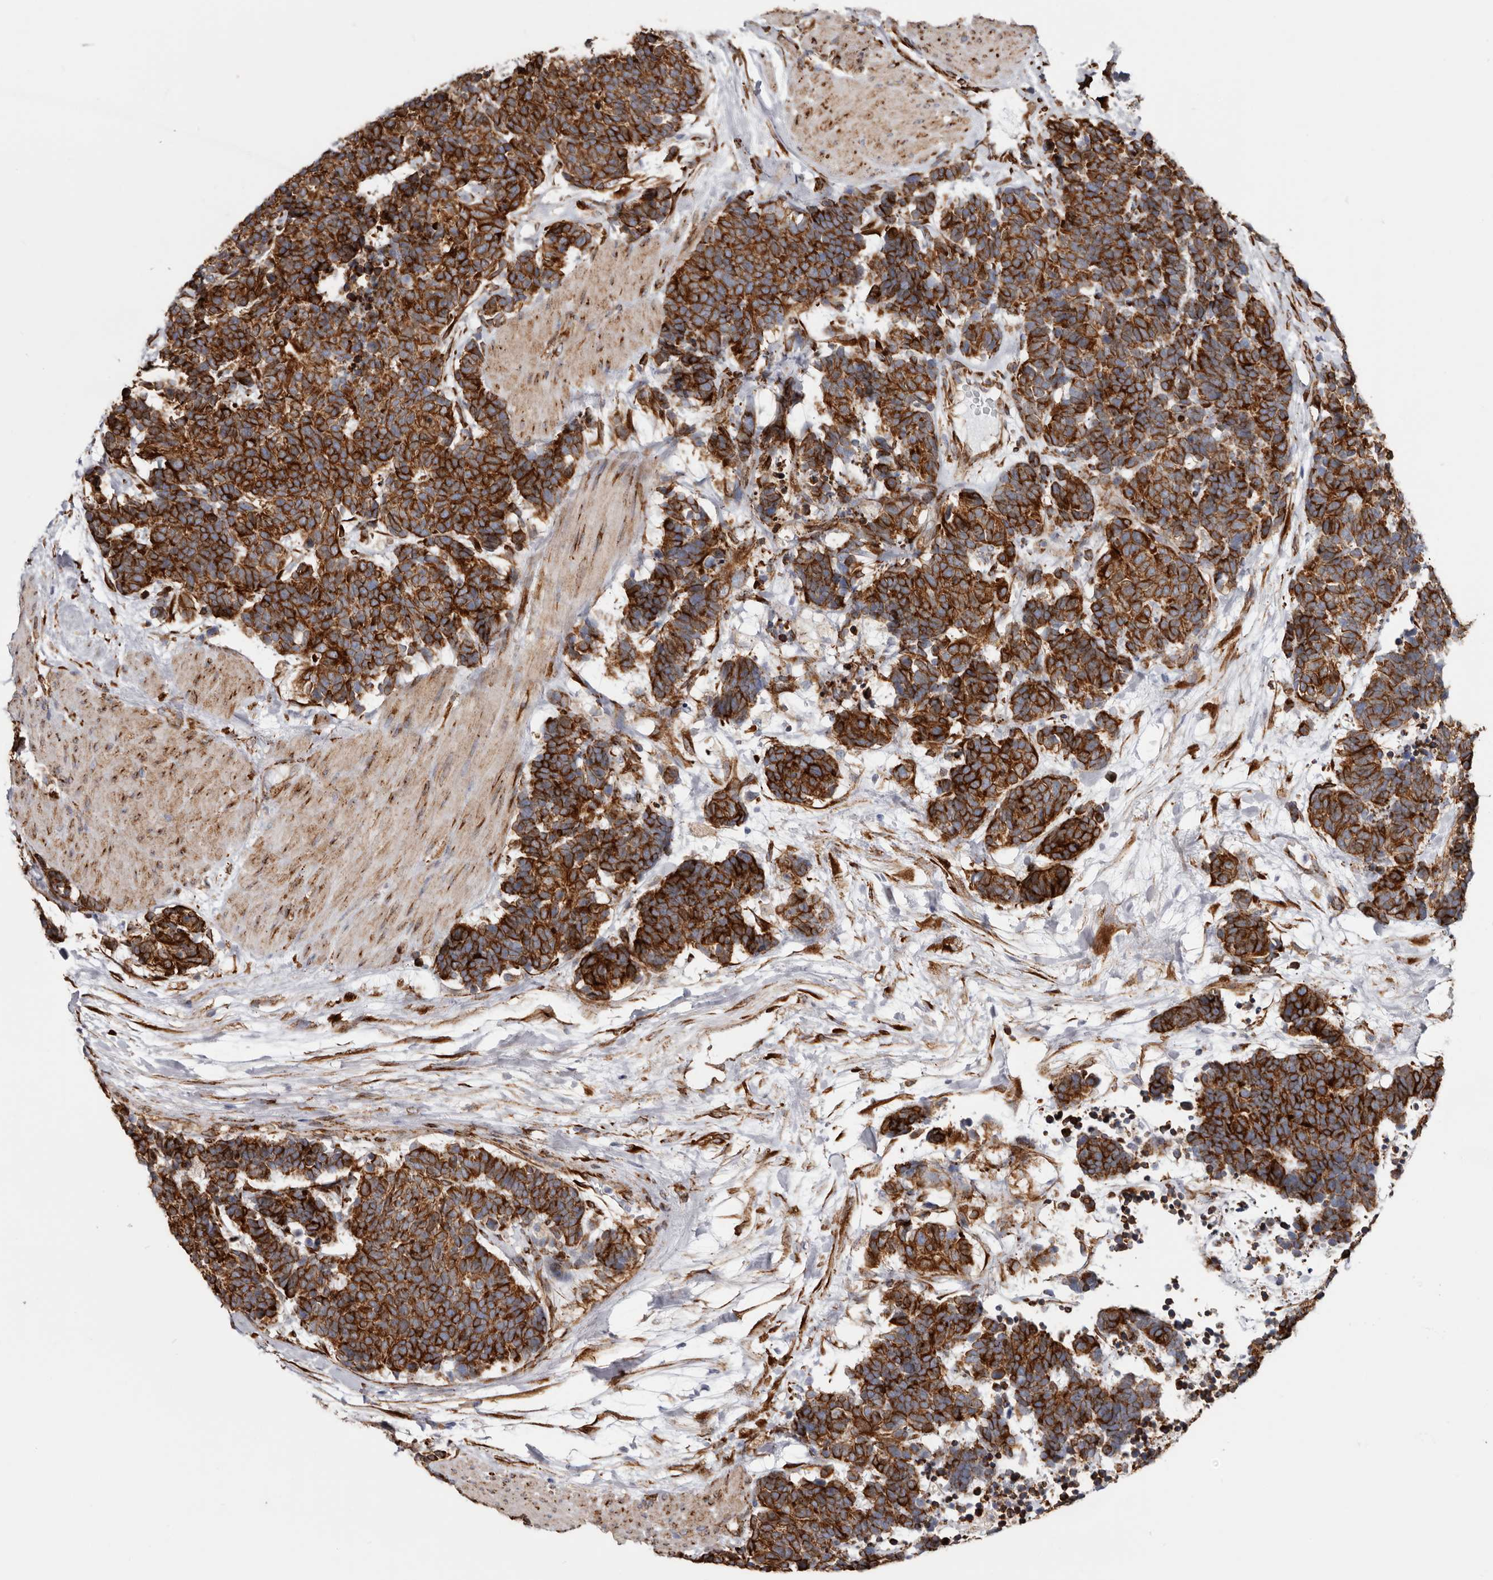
{"staining": {"intensity": "strong", "quantity": ">75%", "location": "cytoplasmic/membranous"}, "tissue": "carcinoid", "cell_type": "Tumor cells", "image_type": "cancer", "snomed": [{"axis": "morphology", "description": "Carcinoma, NOS"}, {"axis": "morphology", "description": "Carcinoid, malignant, NOS"}, {"axis": "topography", "description": "Urinary bladder"}], "caption": "Protein expression analysis of carcinoid reveals strong cytoplasmic/membranous expression in approximately >75% of tumor cells.", "gene": "SEMA3E", "patient": {"sex": "male", "age": 57}}